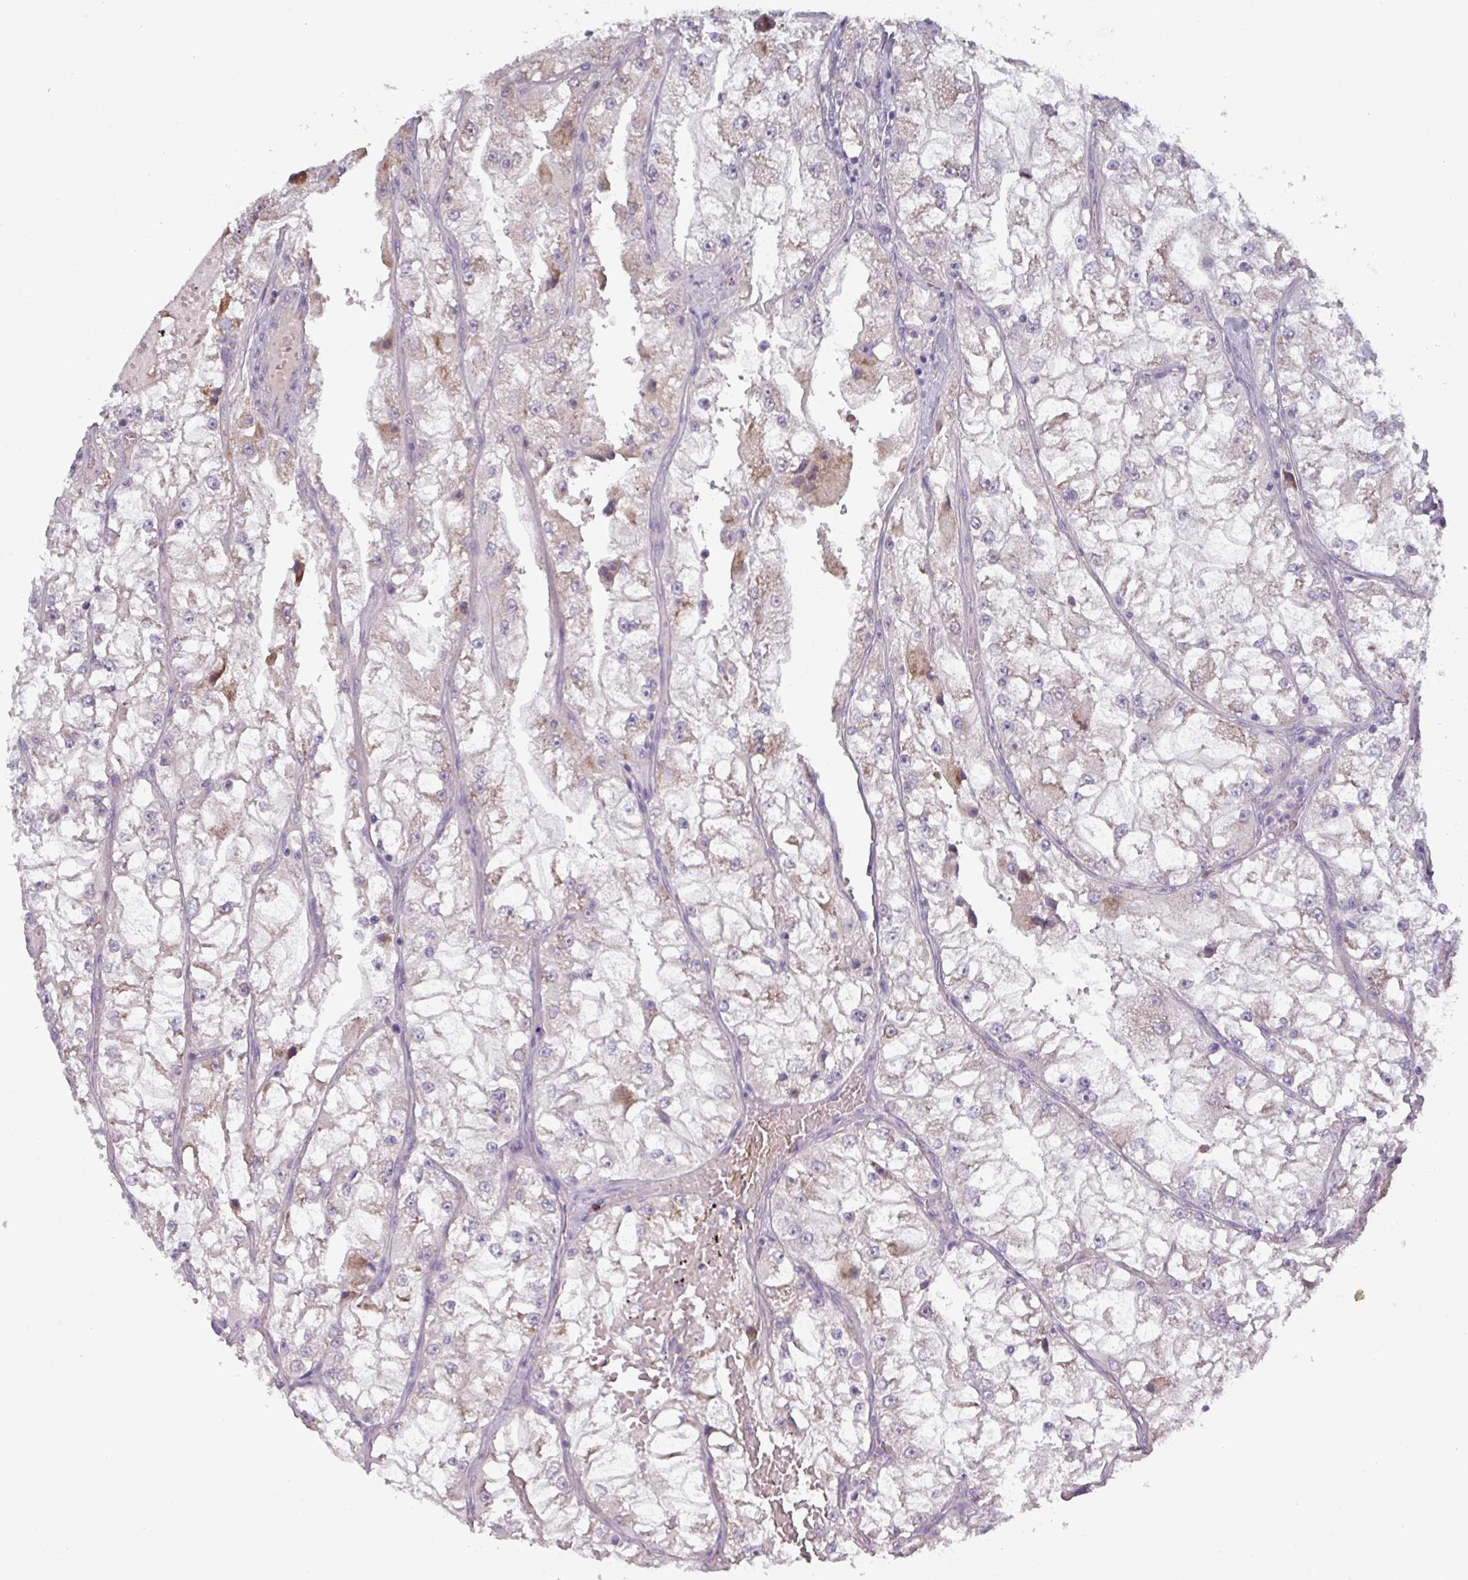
{"staining": {"intensity": "negative", "quantity": "none", "location": "none"}, "tissue": "renal cancer", "cell_type": "Tumor cells", "image_type": "cancer", "snomed": [{"axis": "morphology", "description": "Adenocarcinoma, NOS"}, {"axis": "topography", "description": "Kidney"}], "caption": "DAB (3,3'-diaminobenzidine) immunohistochemical staining of adenocarcinoma (renal) reveals no significant expression in tumor cells.", "gene": "PRAMEF8", "patient": {"sex": "female", "age": 72}}